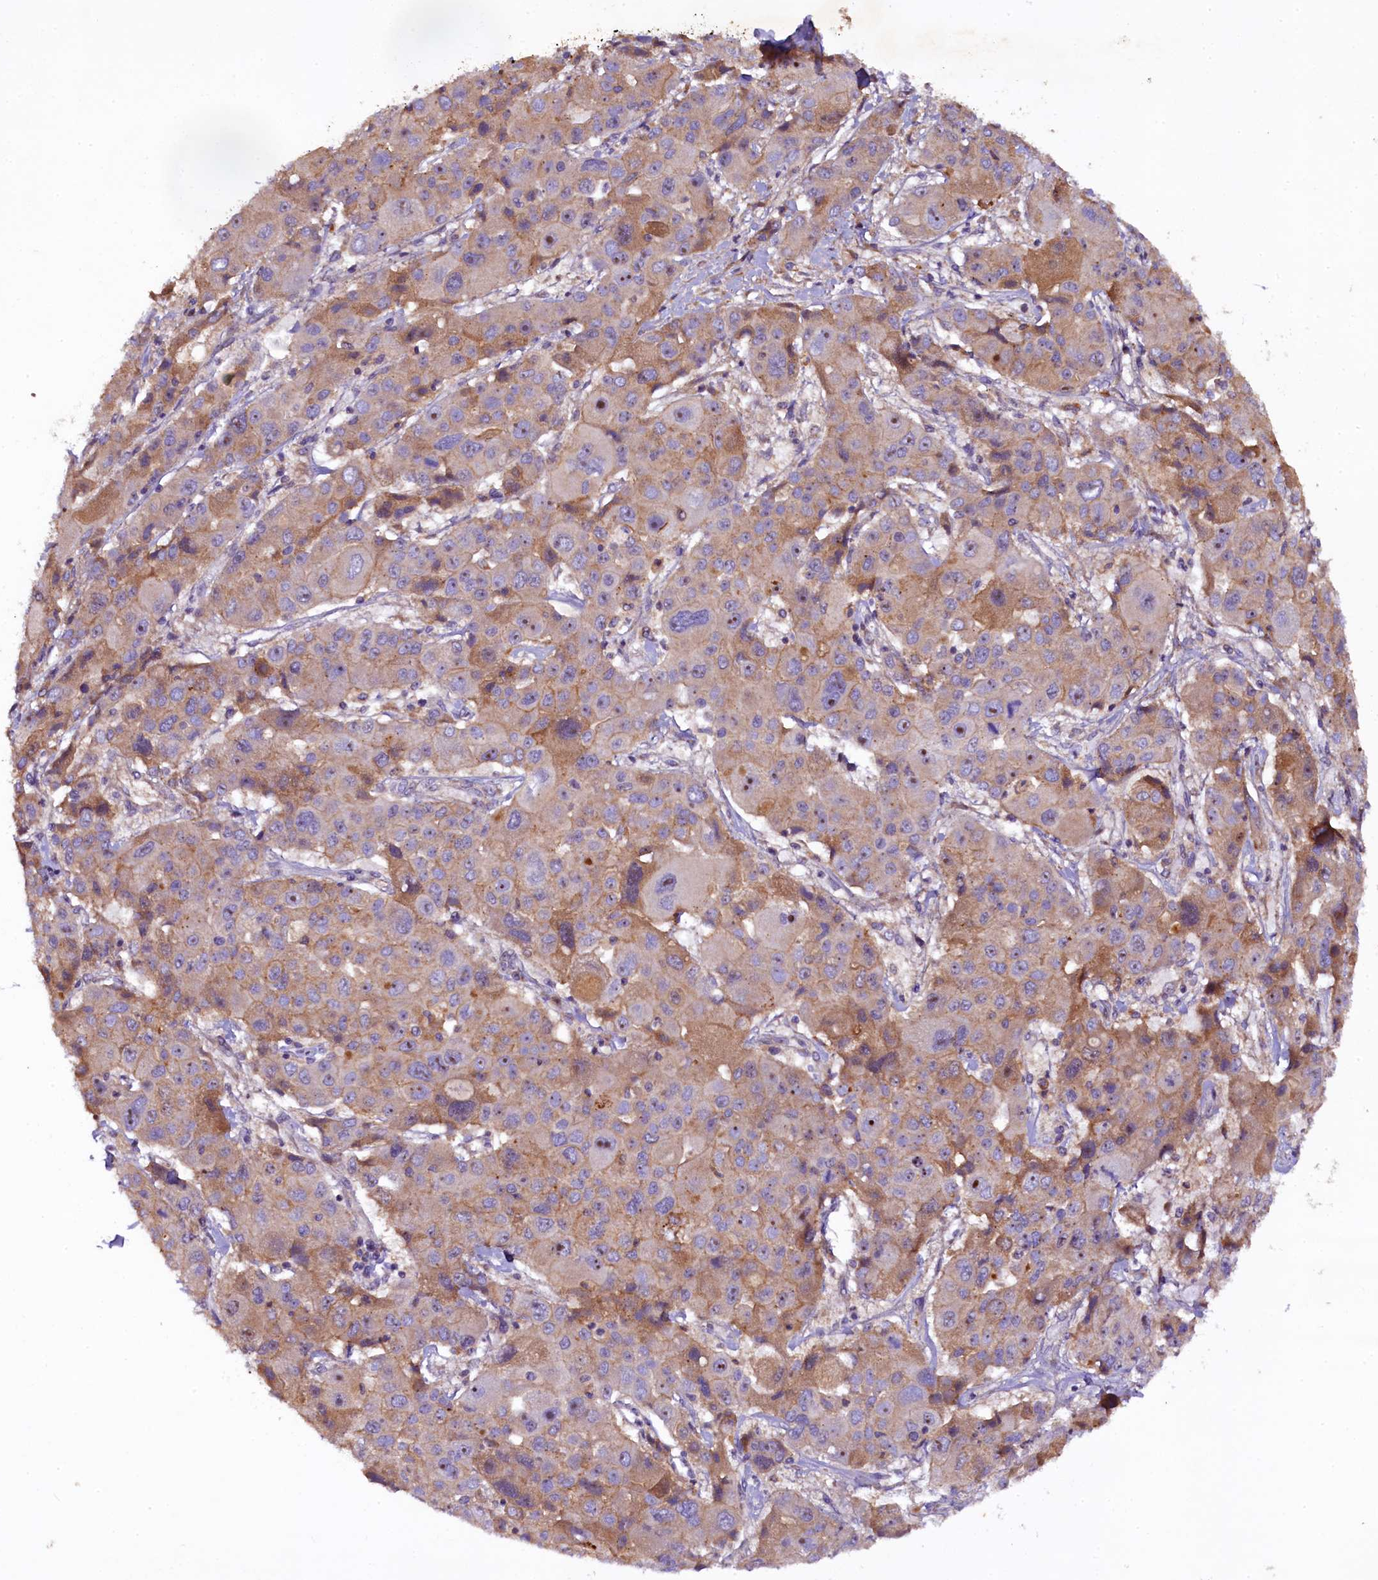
{"staining": {"intensity": "moderate", "quantity": "25%-75%", "location": "cytoplasmic/membranous,nuclear"}, "tissue": "liver cancer", "cell_type": "Tumor cells", "image_type": "cancer", "snomed": [{"axis": "morphology", "description": "Cholangiocarcinoma"}, {"axis": "topography", "description": "Liver"}], "caption": "Immunohistochemical staining of cholangiocarcinoma (liver) demonstrates moderate cytoplasmic/membranous and nuclear protein staining in about 25%-75% of tumor cells. Using DAB (3,3'-diaminobenzidine) (brown) and hematoxylin (blue) stains, captured at high magnification using brightfield microscopy.", "gene": "PLXNB1", "patient": {"sex": "male", "age": 67}}